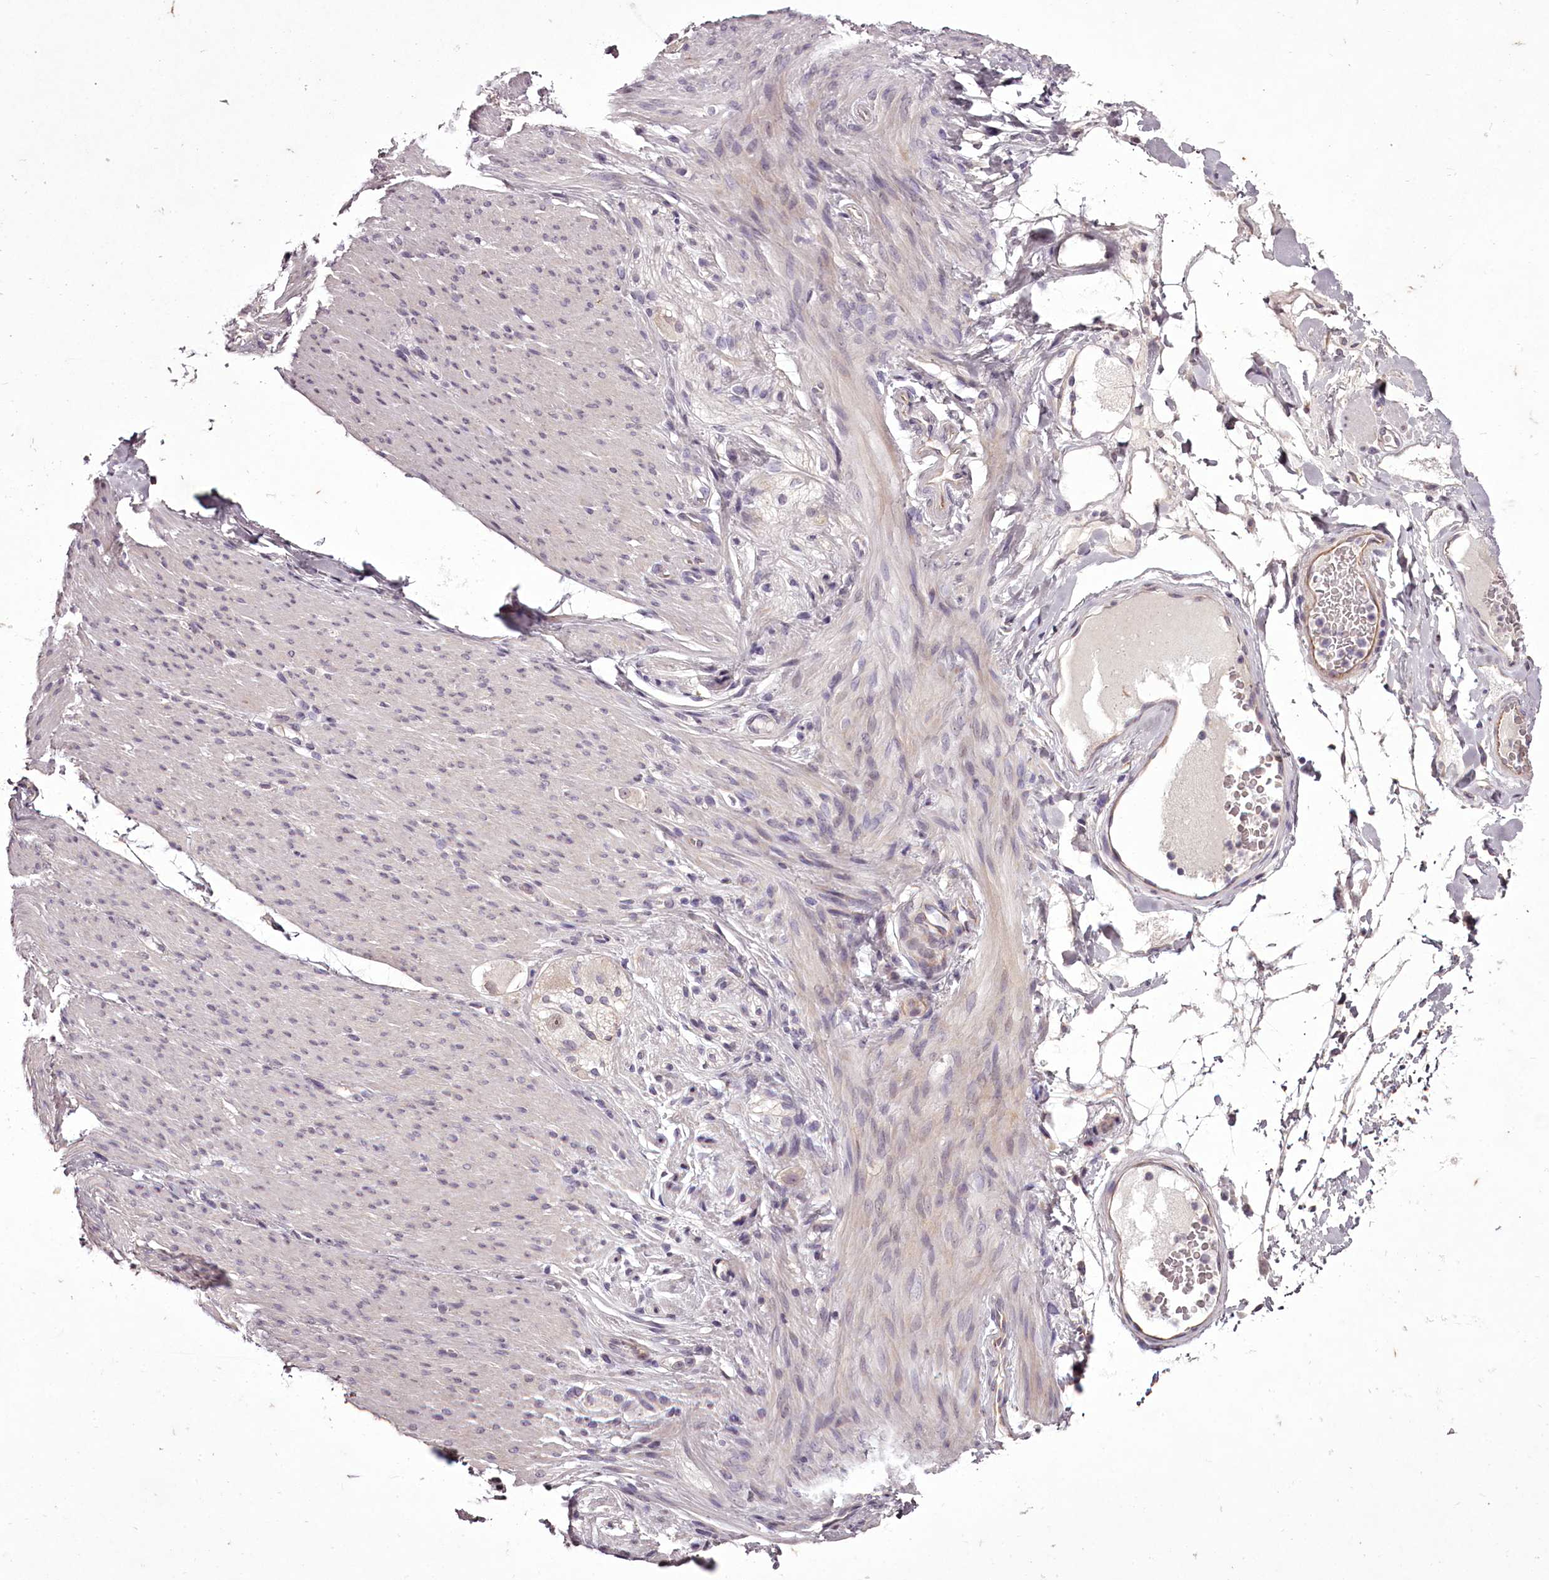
{"staining": {"intensity": "negative", "quantity": "none", "location": "none"}, "tissue": "adipose tissue", "cell_type": "Adipocytes", "image_type": "normal", "snomed": [{"axis": "morphology", "description": "Normal tissue, NOS"}, {"axis": "topography", "description": "Colon"}, {"axis": "topography", "description": "Peripheral nerve tissue"}], "caption": "IHC photomicrograph of benign adipose tissue: human adipose tissue stained with DAB exhibits no significant protein staining in adipocytes.", "gene": "C1orf56", "patient": {"sex": "female", "age": 61}}